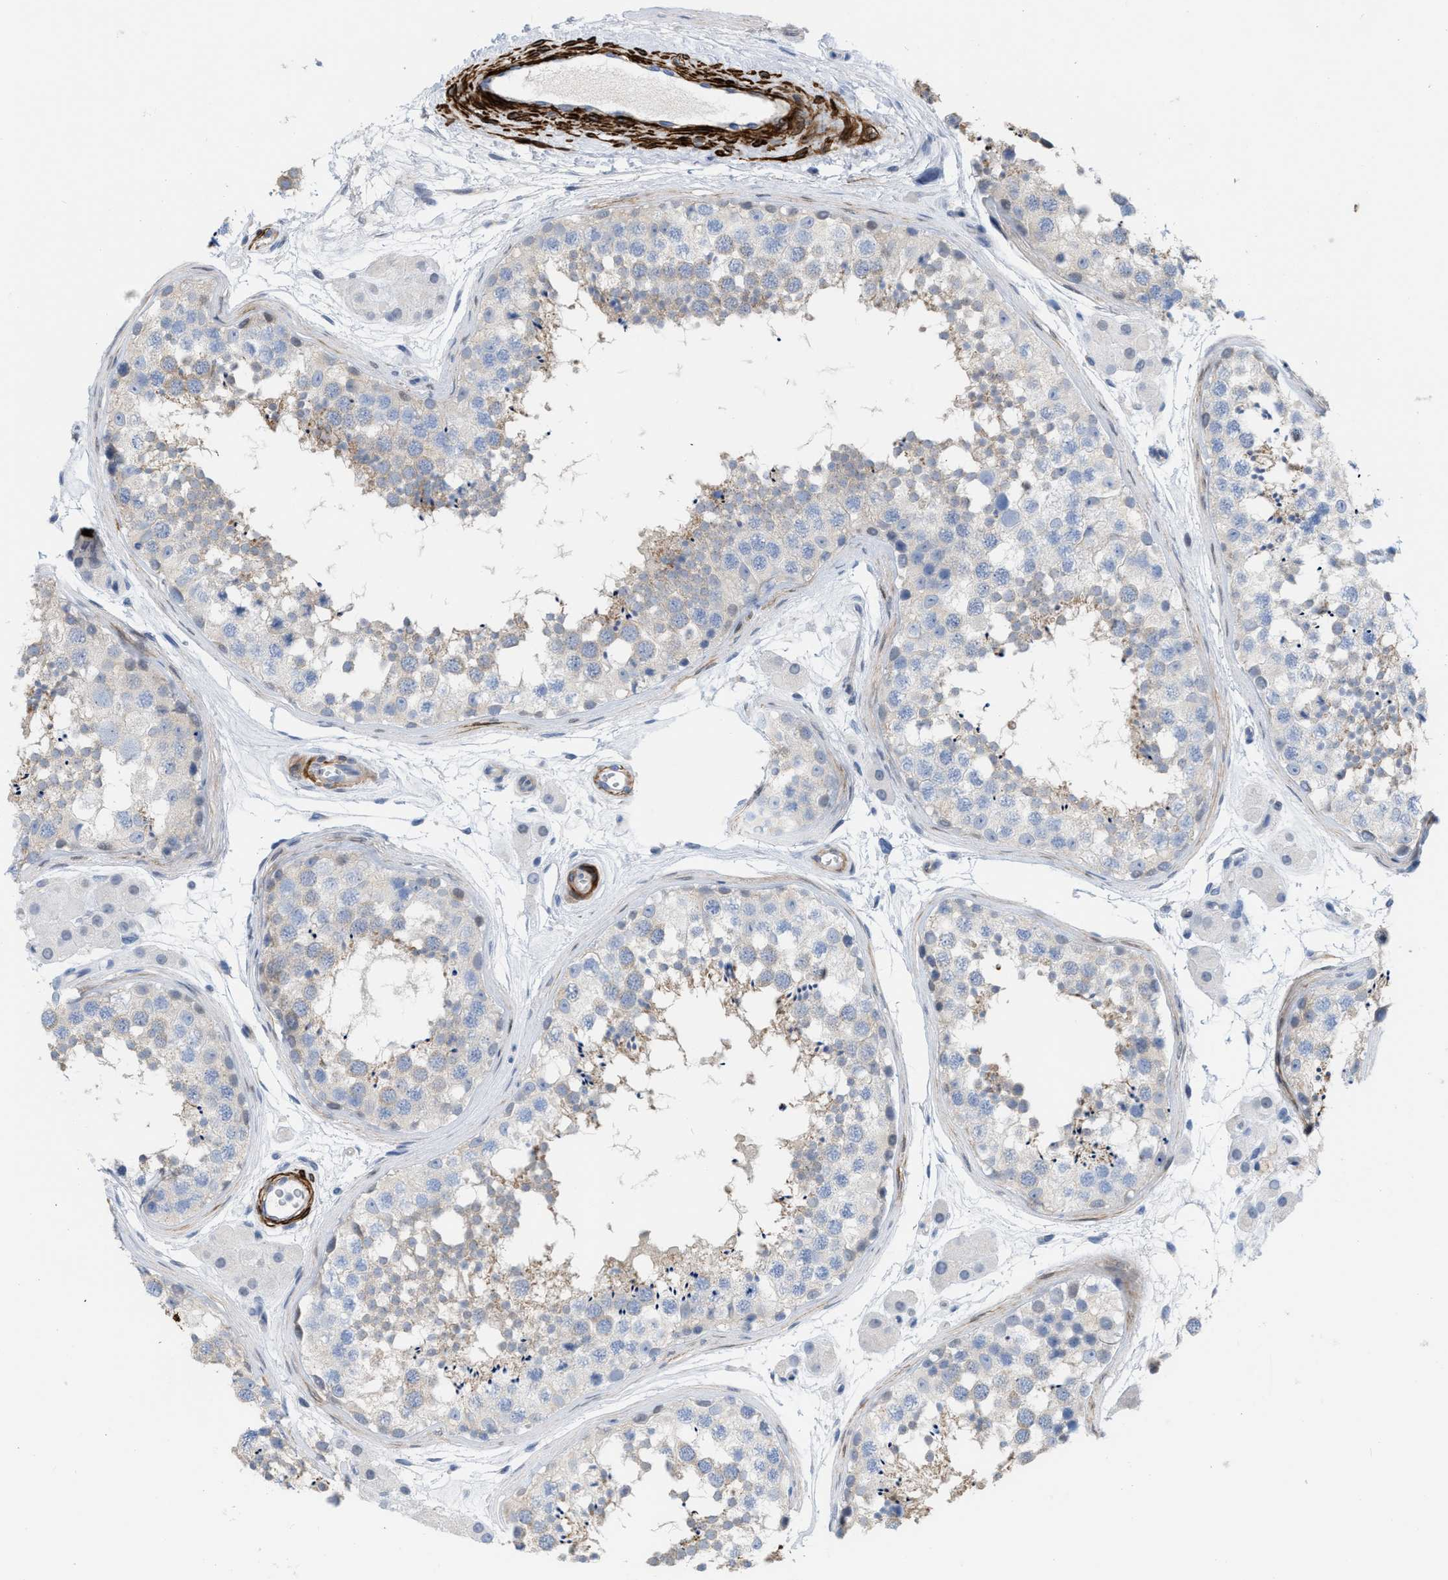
{"staining": {"intensity": "weak", "quantity": "25%-75%", "location": "cytoplasmic/membranous"}, "tissue": "testis", "cell_type": "Cells in seminiferous ducts", "image_type": "normal", "snomed": [{"axis": "morphology", "description": "Normal tissue, NOS"}, {"axis": "topography", "description": "Testis"}], "caption": "Immunohistochemistry micrograph of unremarkable testis stained for a protein (brown), which reveals low levels of weak cytoplasmic/membranous expression in about 25%-75% of cells in seminiferous ducts.", "gene": "TAGLN", "patient": {"sex": "male", "age": 56}}